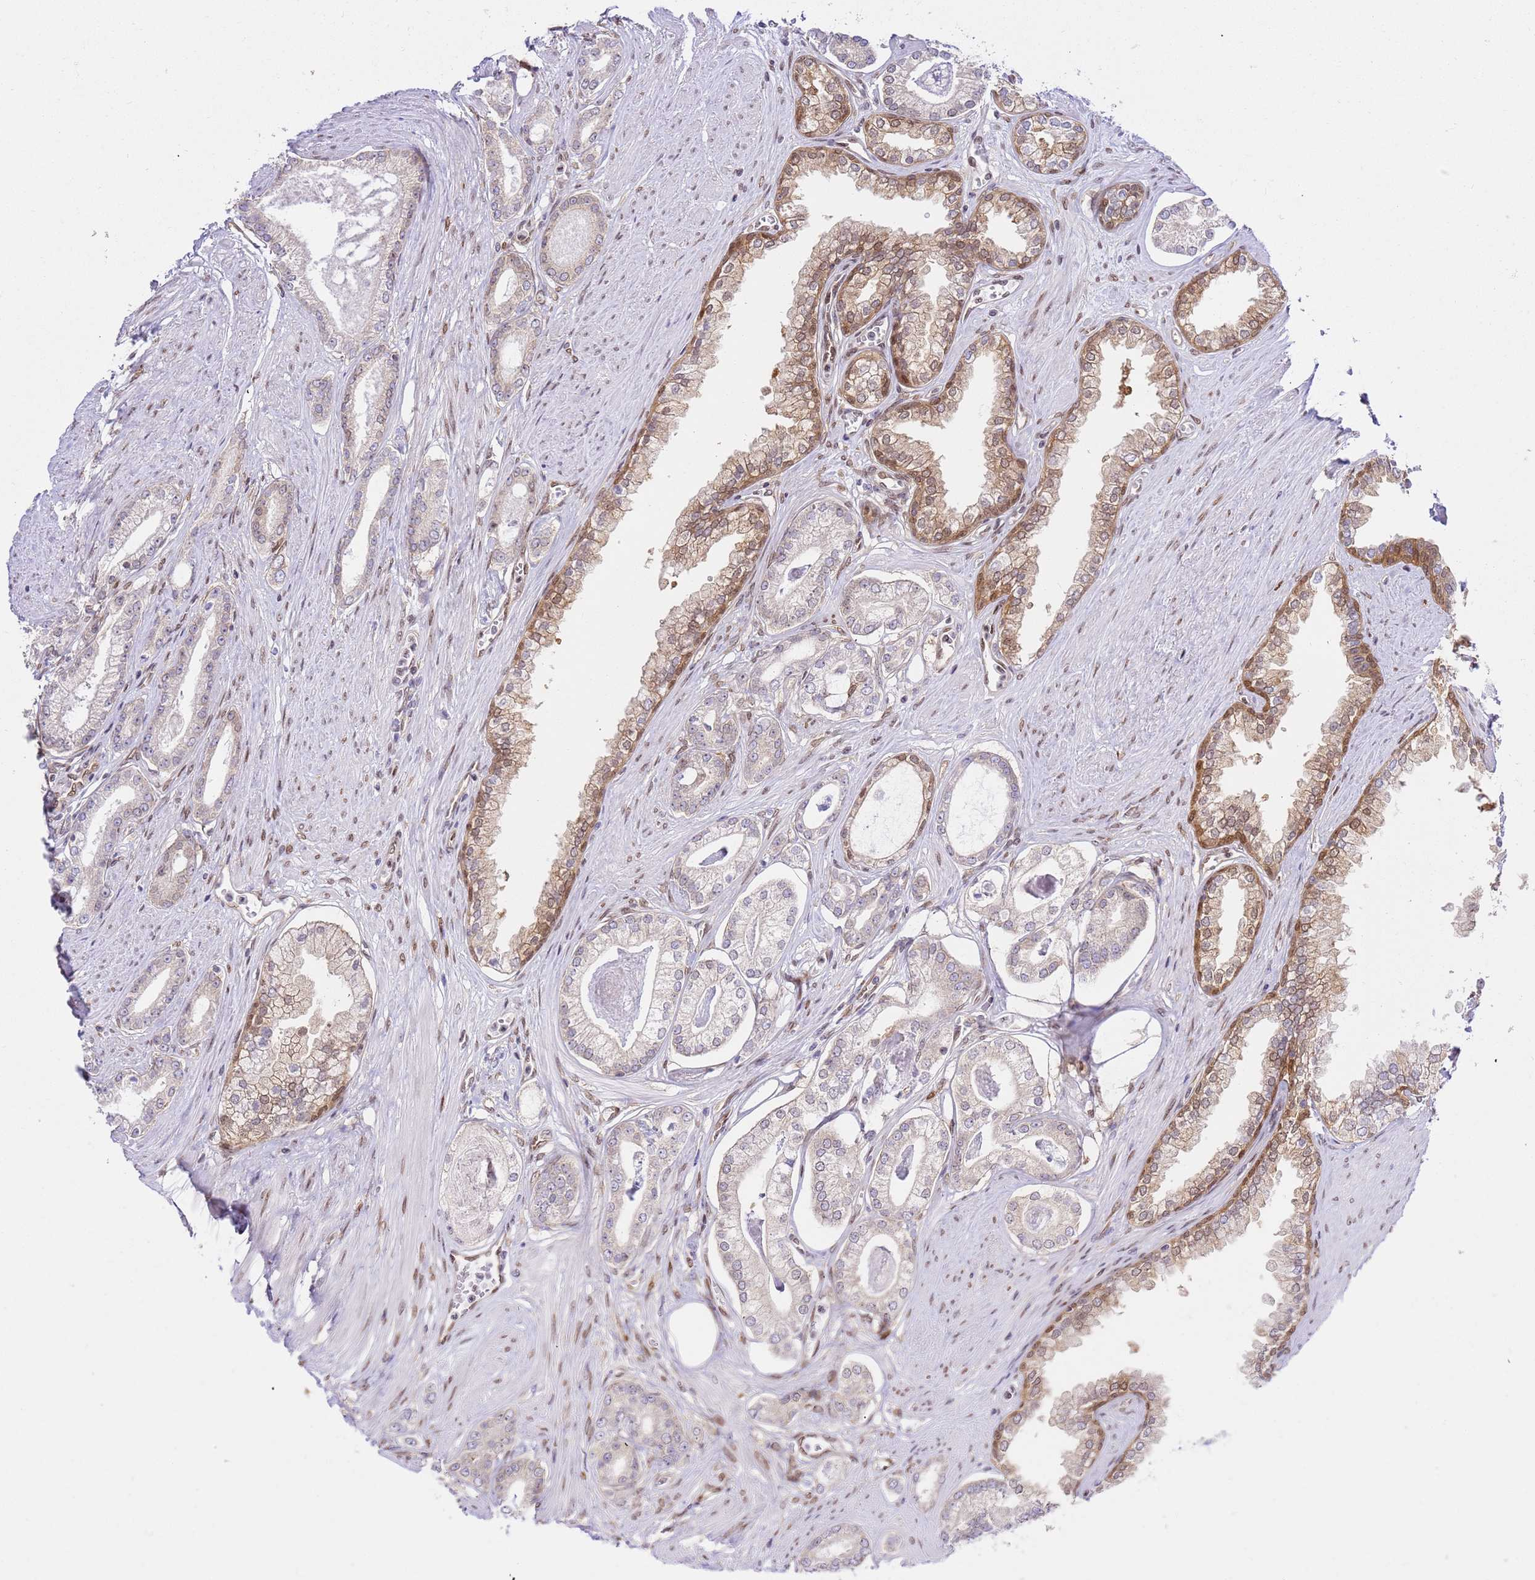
{"staining": {"intensity": "moderate", "quantity": "25%-75%", "location": "cytoplasmic/membranous,nuclear"}, "tissue": "prostate cancer", "cell_type": "Tumor cells", "image_type": "cancer", "snomed": [{"axis": "morphology", "description": "Adenocarcinoma, Low grade"}, {"axis": "topography", "description": "Prostate"}], "caption": "Immunohistochemistry (IHC) staining of prostate cancer, which reveals medium levels of moderate cytoplasmic/membranous and nuclear staining in about 25%-75% of tumor cells indicating moderate cytoplasmic/membranous and nuclear protein positivity. The staining was performed using DAB (brown) for protein detection and nuclei were counterstained in hematoxylin (blue).", "gene": "TRIM37", "patient": {"sex": "male", "age": 60}}